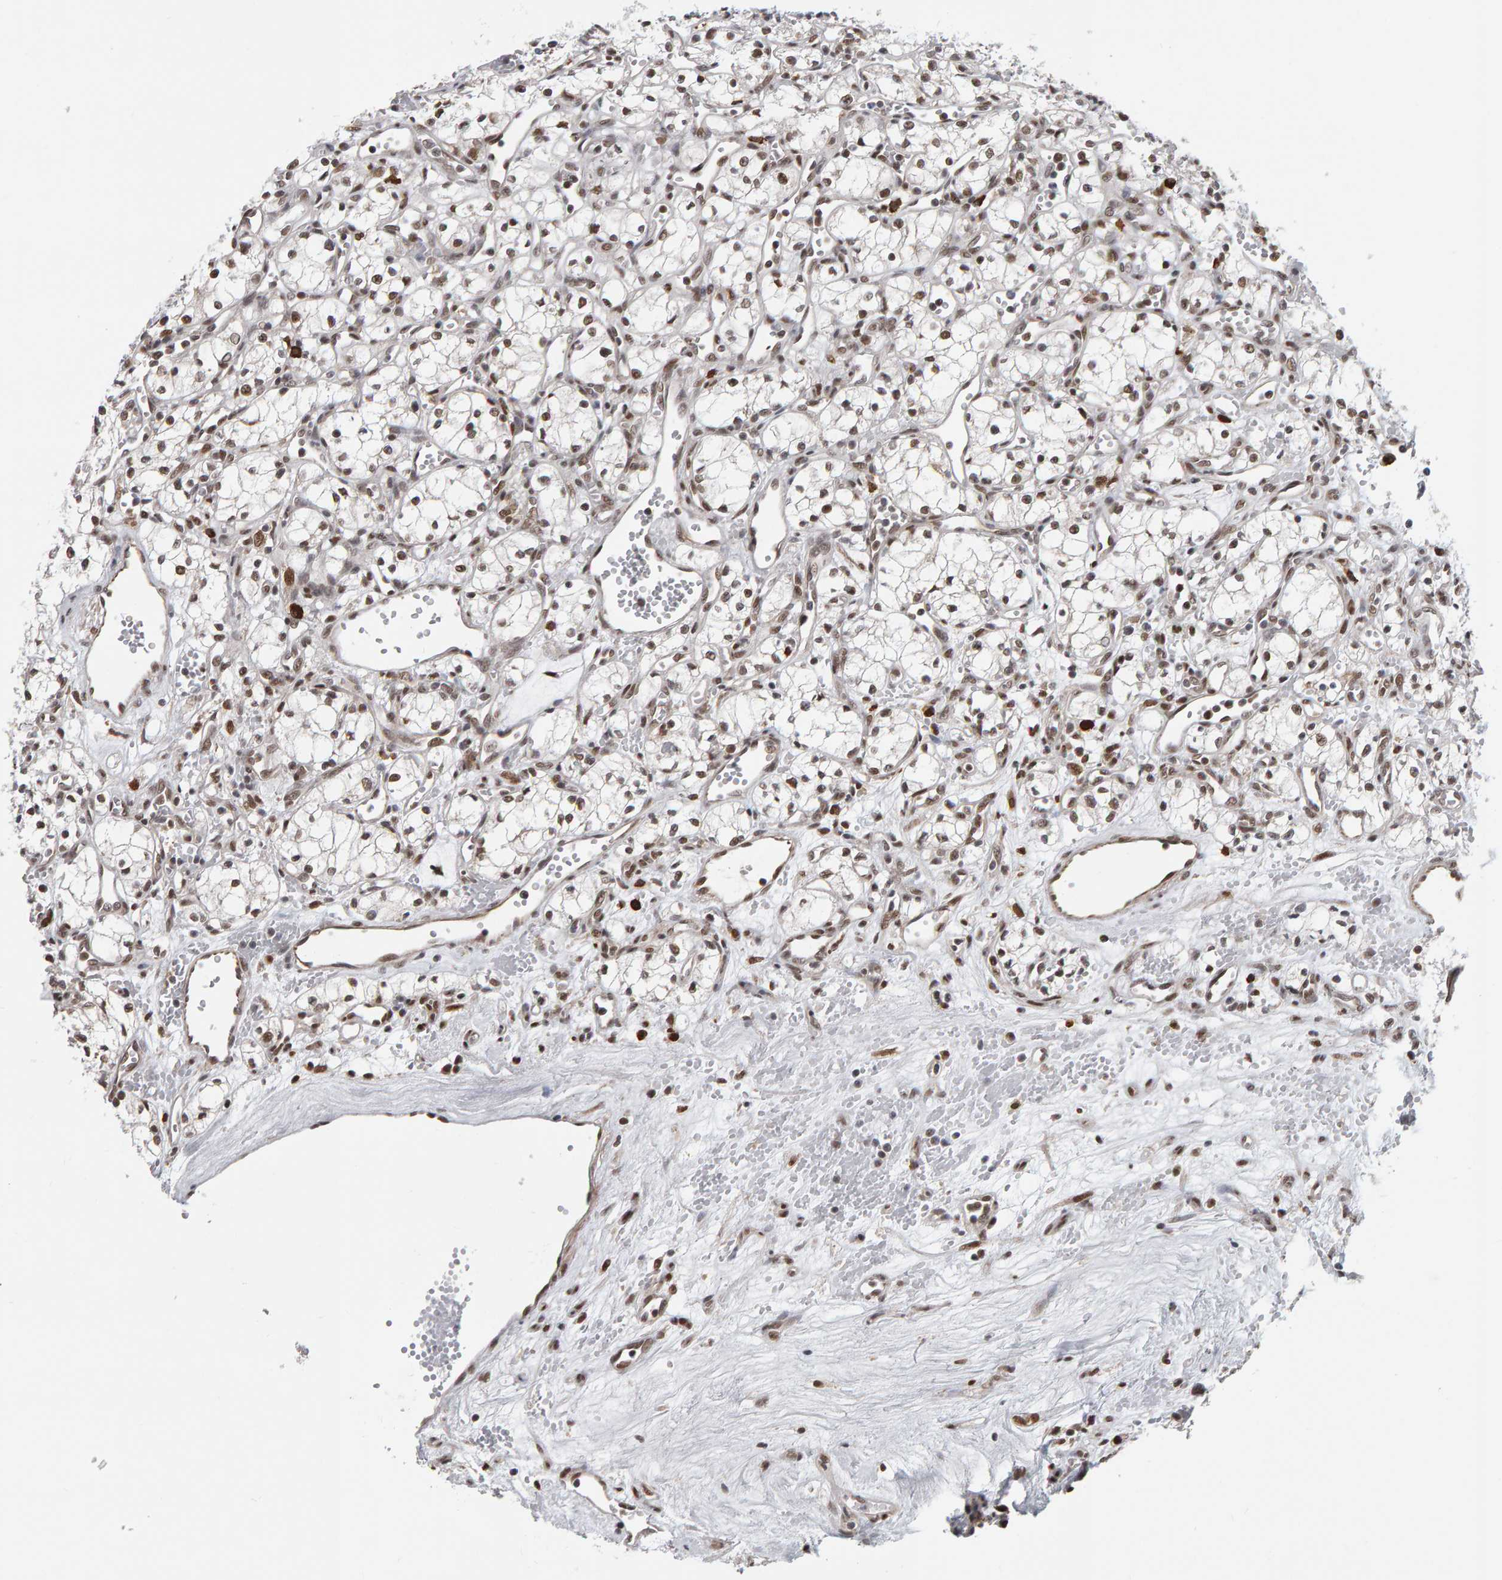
{"staining": {"intensity": "moderate", "quantity": ">75%", "location": "nuclear"}, "tissue": "renal cancer", "cell_type": "Tumor cells", "image_type": "cancer", "snomed": [{"axis": "morphology", "description": "Adenocarcinoma, NOS"}, {"axis": "topography", "description": "Kidney"}], "caption": "A histopathology image of adenocarcinoma (renal) stained for a protein demonstrates moderate nuclear brown staining in tumor cells.", "gene": "ATF7IP", "patient": {"sex": "male", "age": 59}}